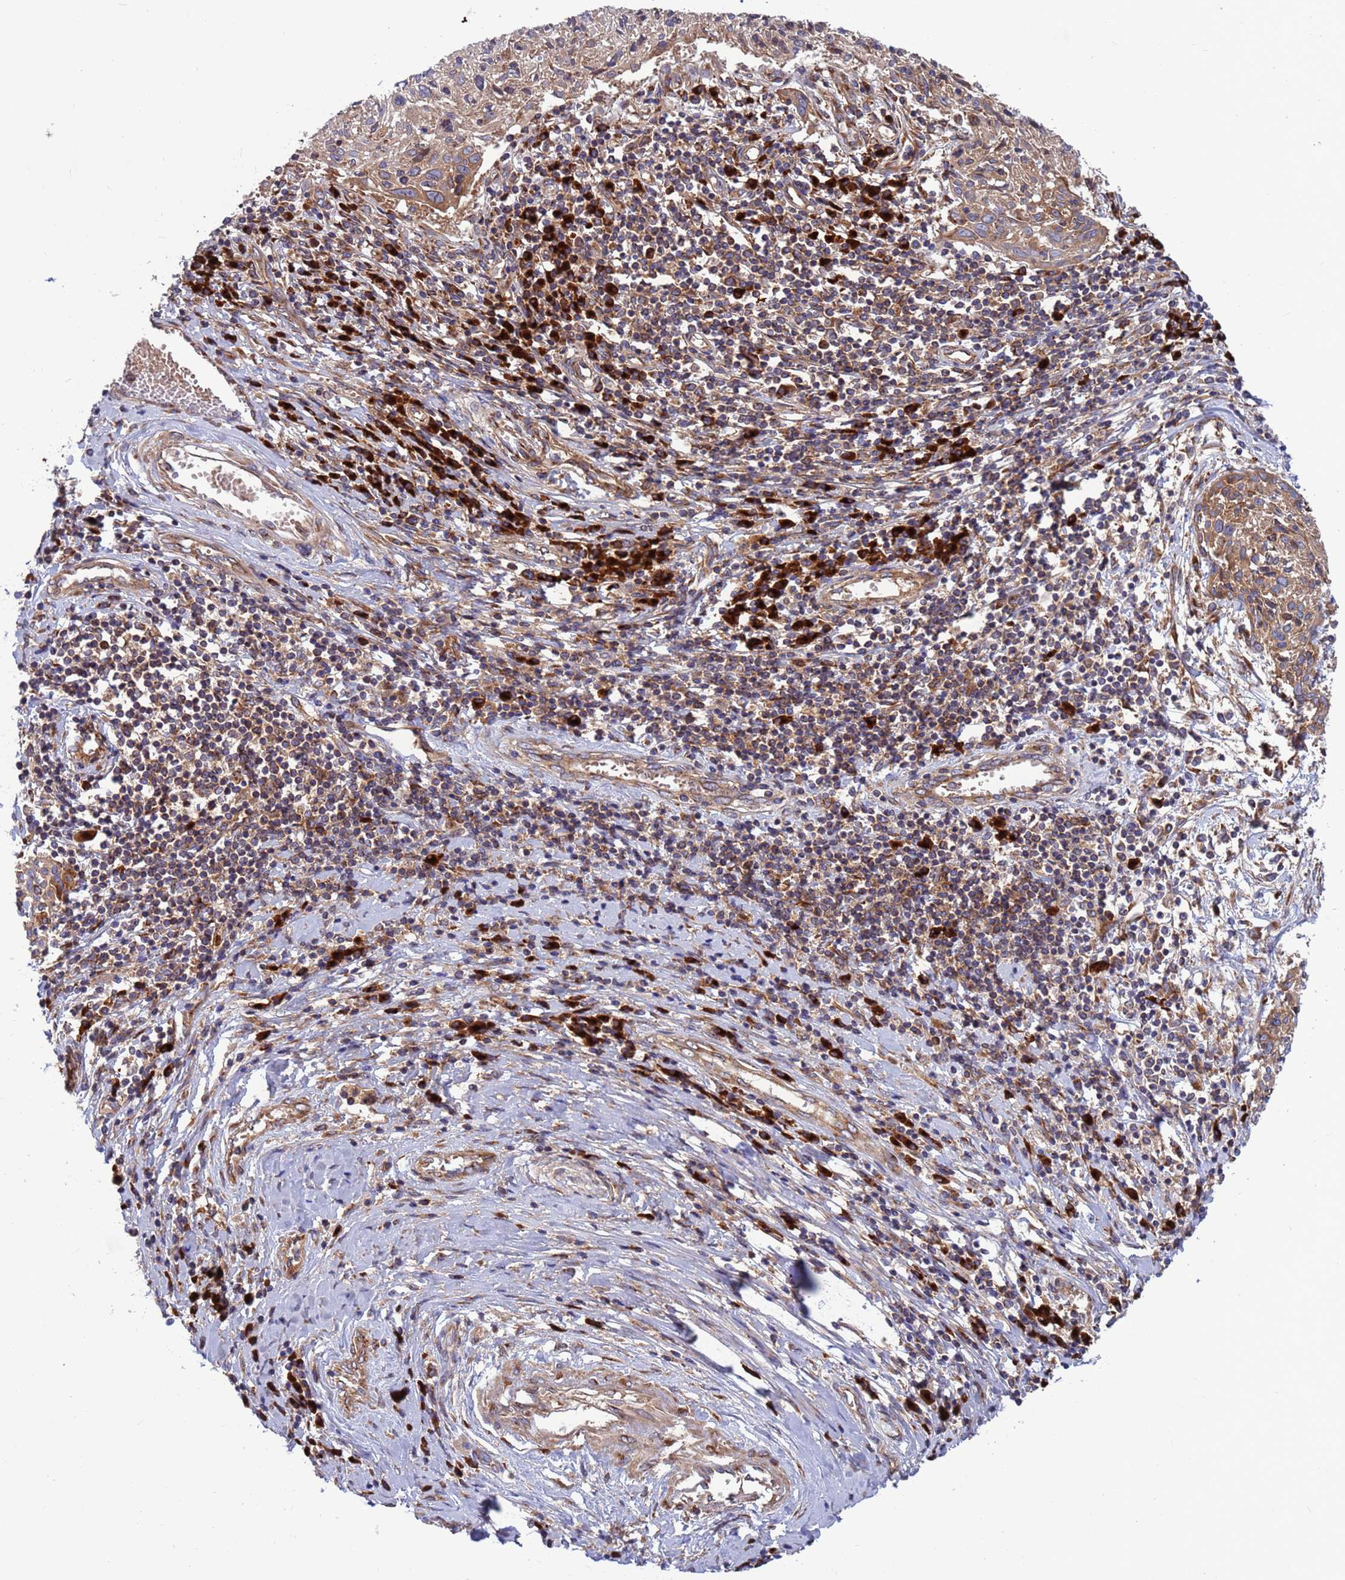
{"staining": {"intensity": "moderate", "quantity": "25%-75%", "location": "cytoplasmic/membranous"}, "tissue": "cervical cancer", "cell_type": "Tumor cells", "image_type": "cancer", "snomed": [{"axis": "morphology", "description": "Squamous cell carcinoma, NOS"}, {"axis": "topography", "description": "Cervix"}], "caption": "Cervical cancer (squamous cell carcinoma) tissue shows moderate cytoplasmic/membranous staining in approximately 25%-75% of tumor cells", "gene": "ZC3HAV1", "patient": {"sex": "female", "age": 51}}